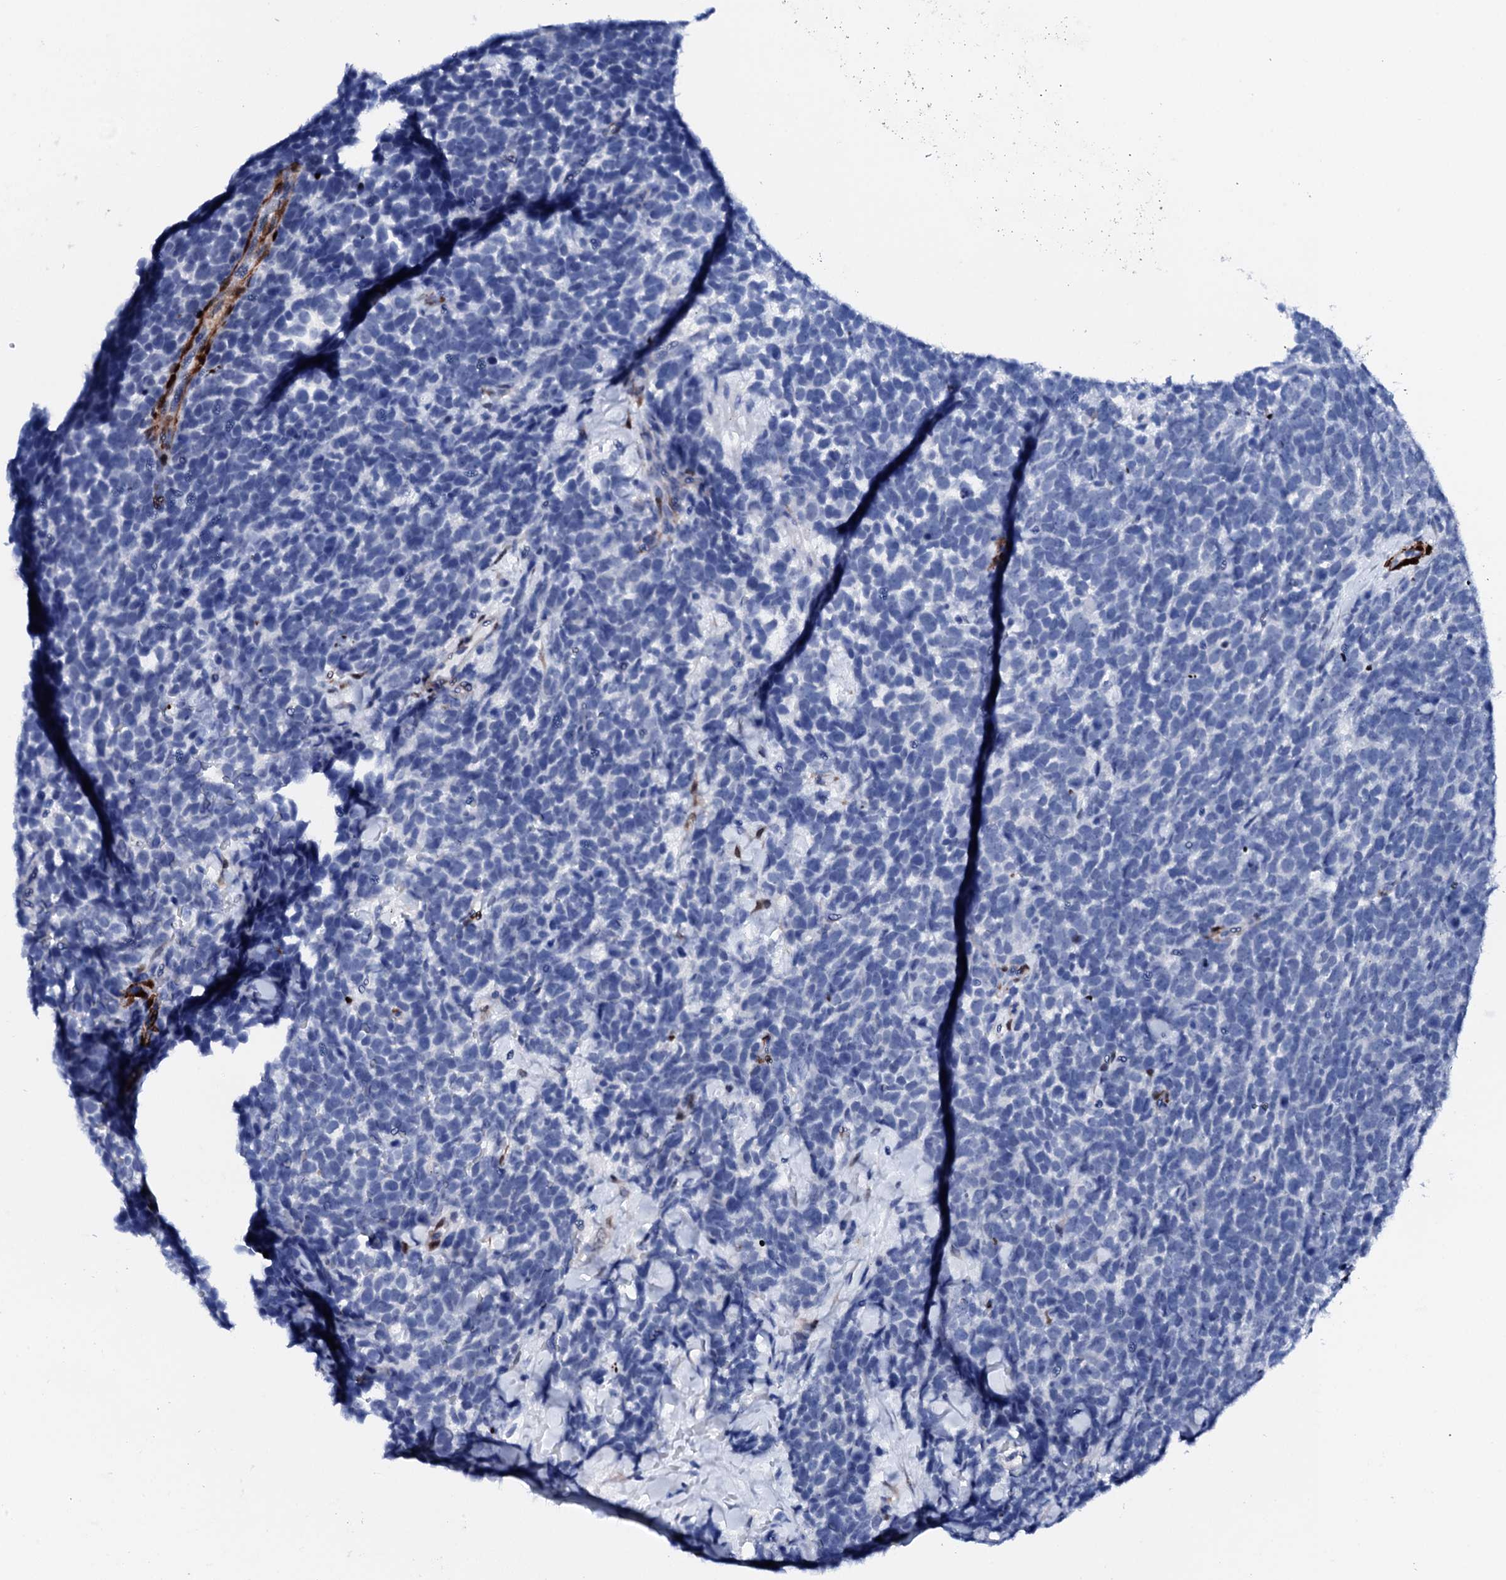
{"staining": {"intensity": "negative", "quantity": "none", "location": "none"}, "tissue": "urothelial cancer", "cell_type": "Tumor cells", "image_type": "cancer", "snomed": [{"axis": "morphology", "description": "Urothelial carcinoma, High grade"}, {"axis": "topography", "description": "Urinary bladder"}], "caption": "Image shows no significant protein staining in tumor cells of urothelial carcinoma (high-grade).", "gene": "NRIP2", "patient": {"sex": "female", "age": 82}}